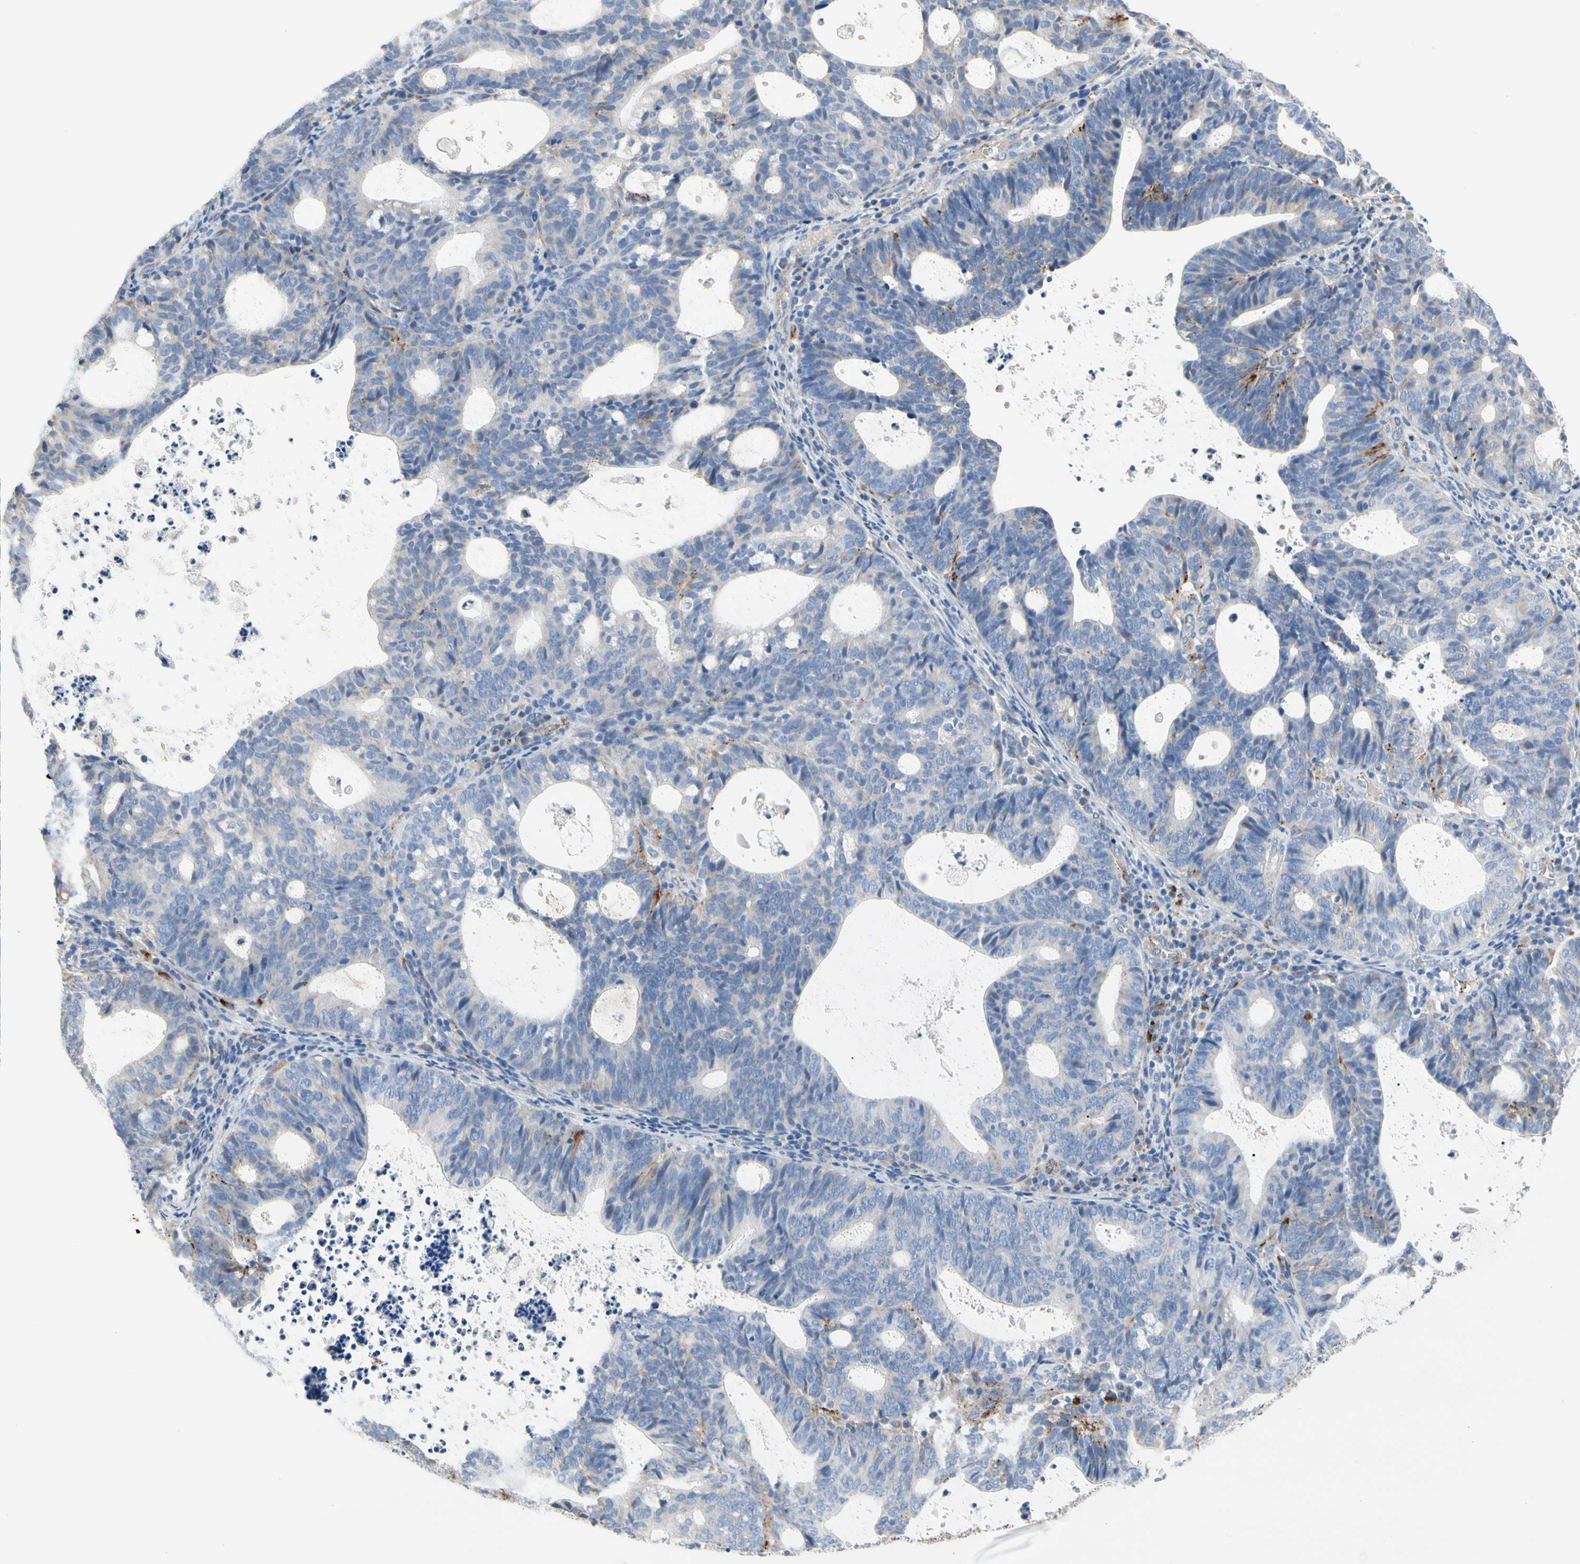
{"staining": {"intensity": "strong", "quantity": "<25%", "location": "cytoplasmic/membranous"}, "tissue": "endometrial cancer", "cell_type": "Tumor cells", "image_type": "cancer", "snomed": [{"axis": "morphology", "description": "Adenocarcinoma, NOS"}, {"axis": "topography", "description": "Uterus"}], "caption": "DAB immunohistochemical staining of human endometrial cancer (adenocarcinoma) shows strong cytoplasmic/membranous protein staining in approximately <25% of tumor cells.", "gene": "RETSAT", "patient": {"sex": "female", "age": 83}}